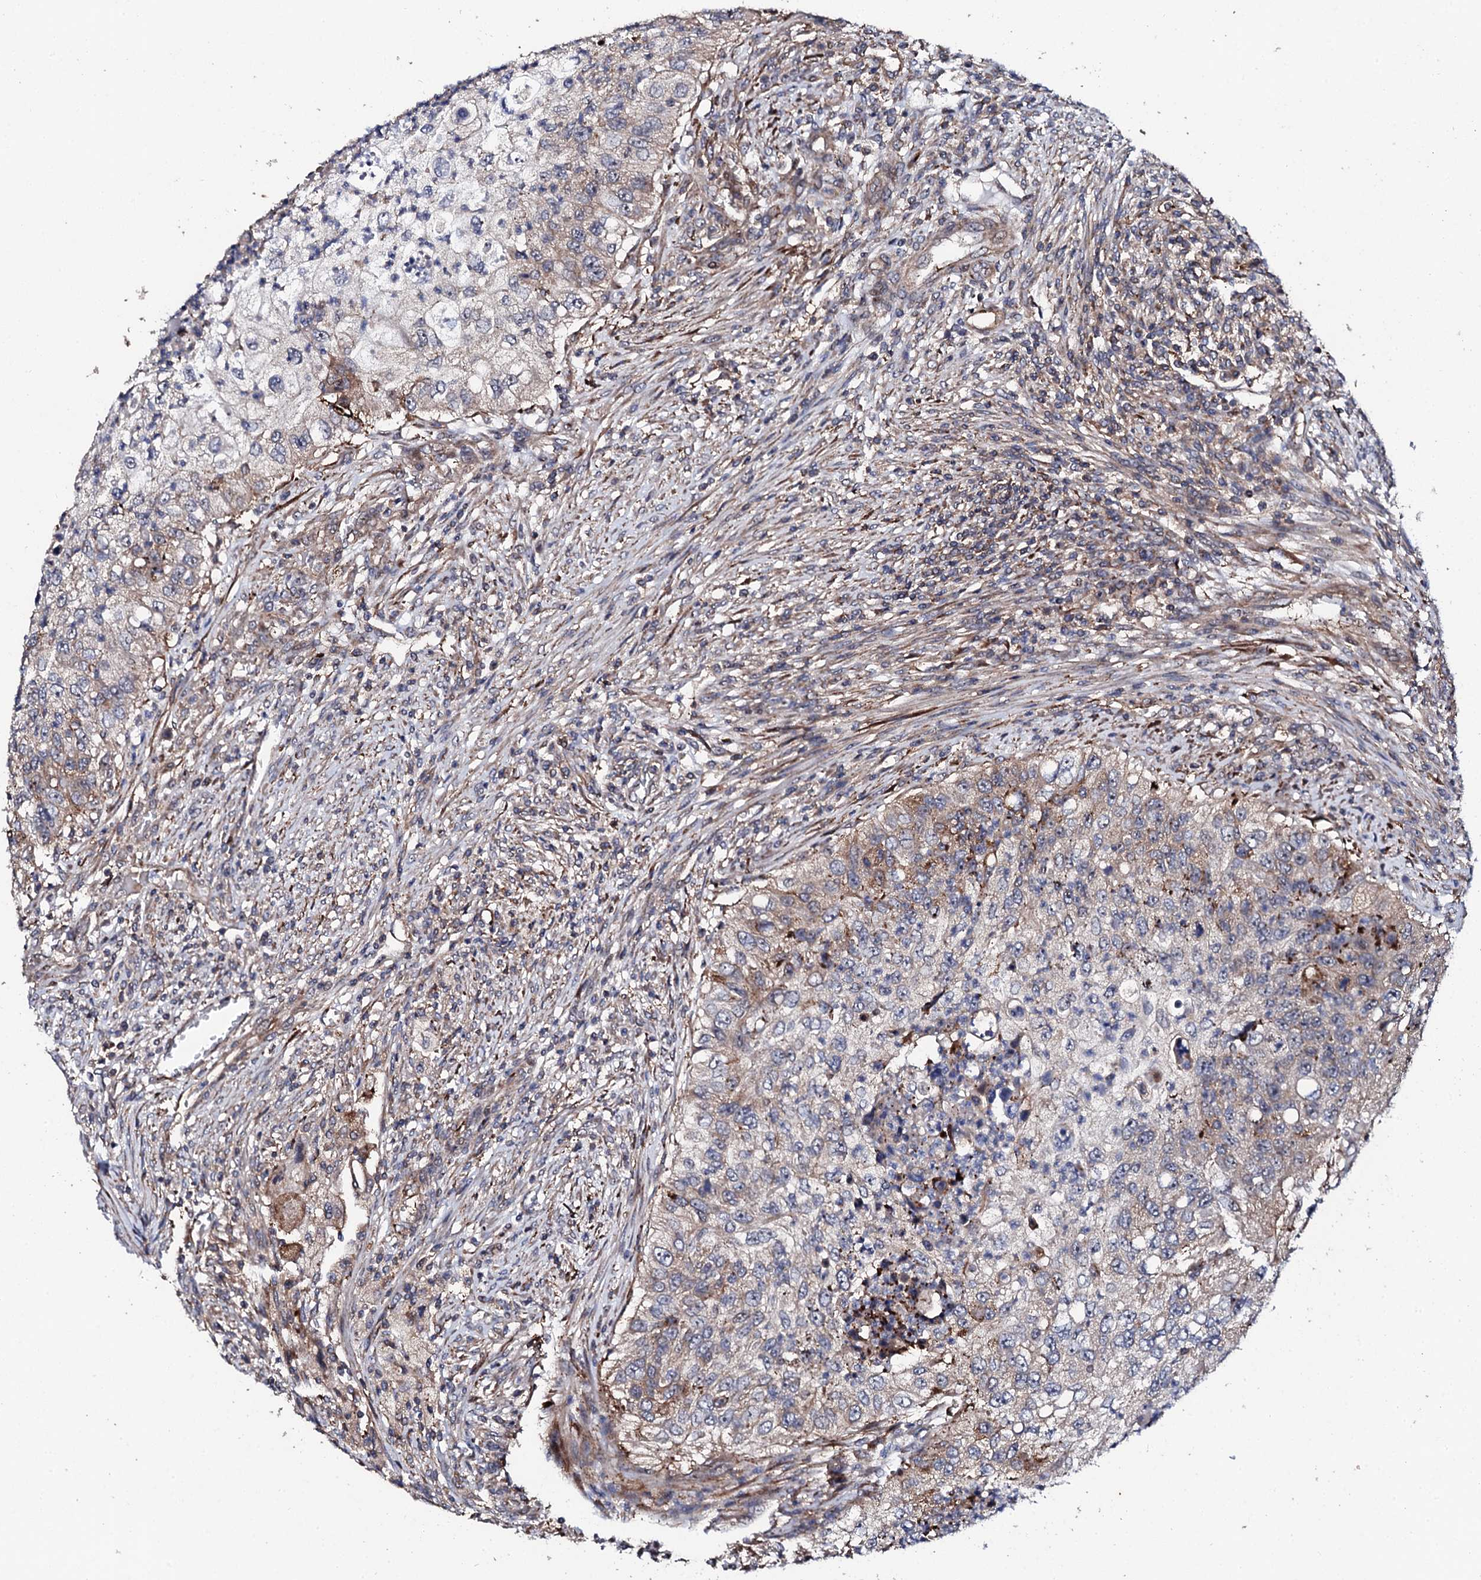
{"staining": {"intensity": "weak", "quantity": "25%-75%", "location": "cytoplasmic/membranous"}, "tissue": "urothelial cancer", "cell_type": "Tumor cells", "image_type": "cancer", "snomed": [{"axis": "morphology", "description": "Urothelial carcinoma, High grade"}, {"axis": "topography", "description": "Urinary bladder"}], "caption": "A photomicrograph of urothelial carcinoma (high-grade) stained for a protein reveals weak cytoplasmic/membranous brown staining in tumor cells. (brown staining indicates protein expression, while blue staining denotes nuclei).", "gene": "GTPBP4", "patient": {"sex": "female", "age": 60}}